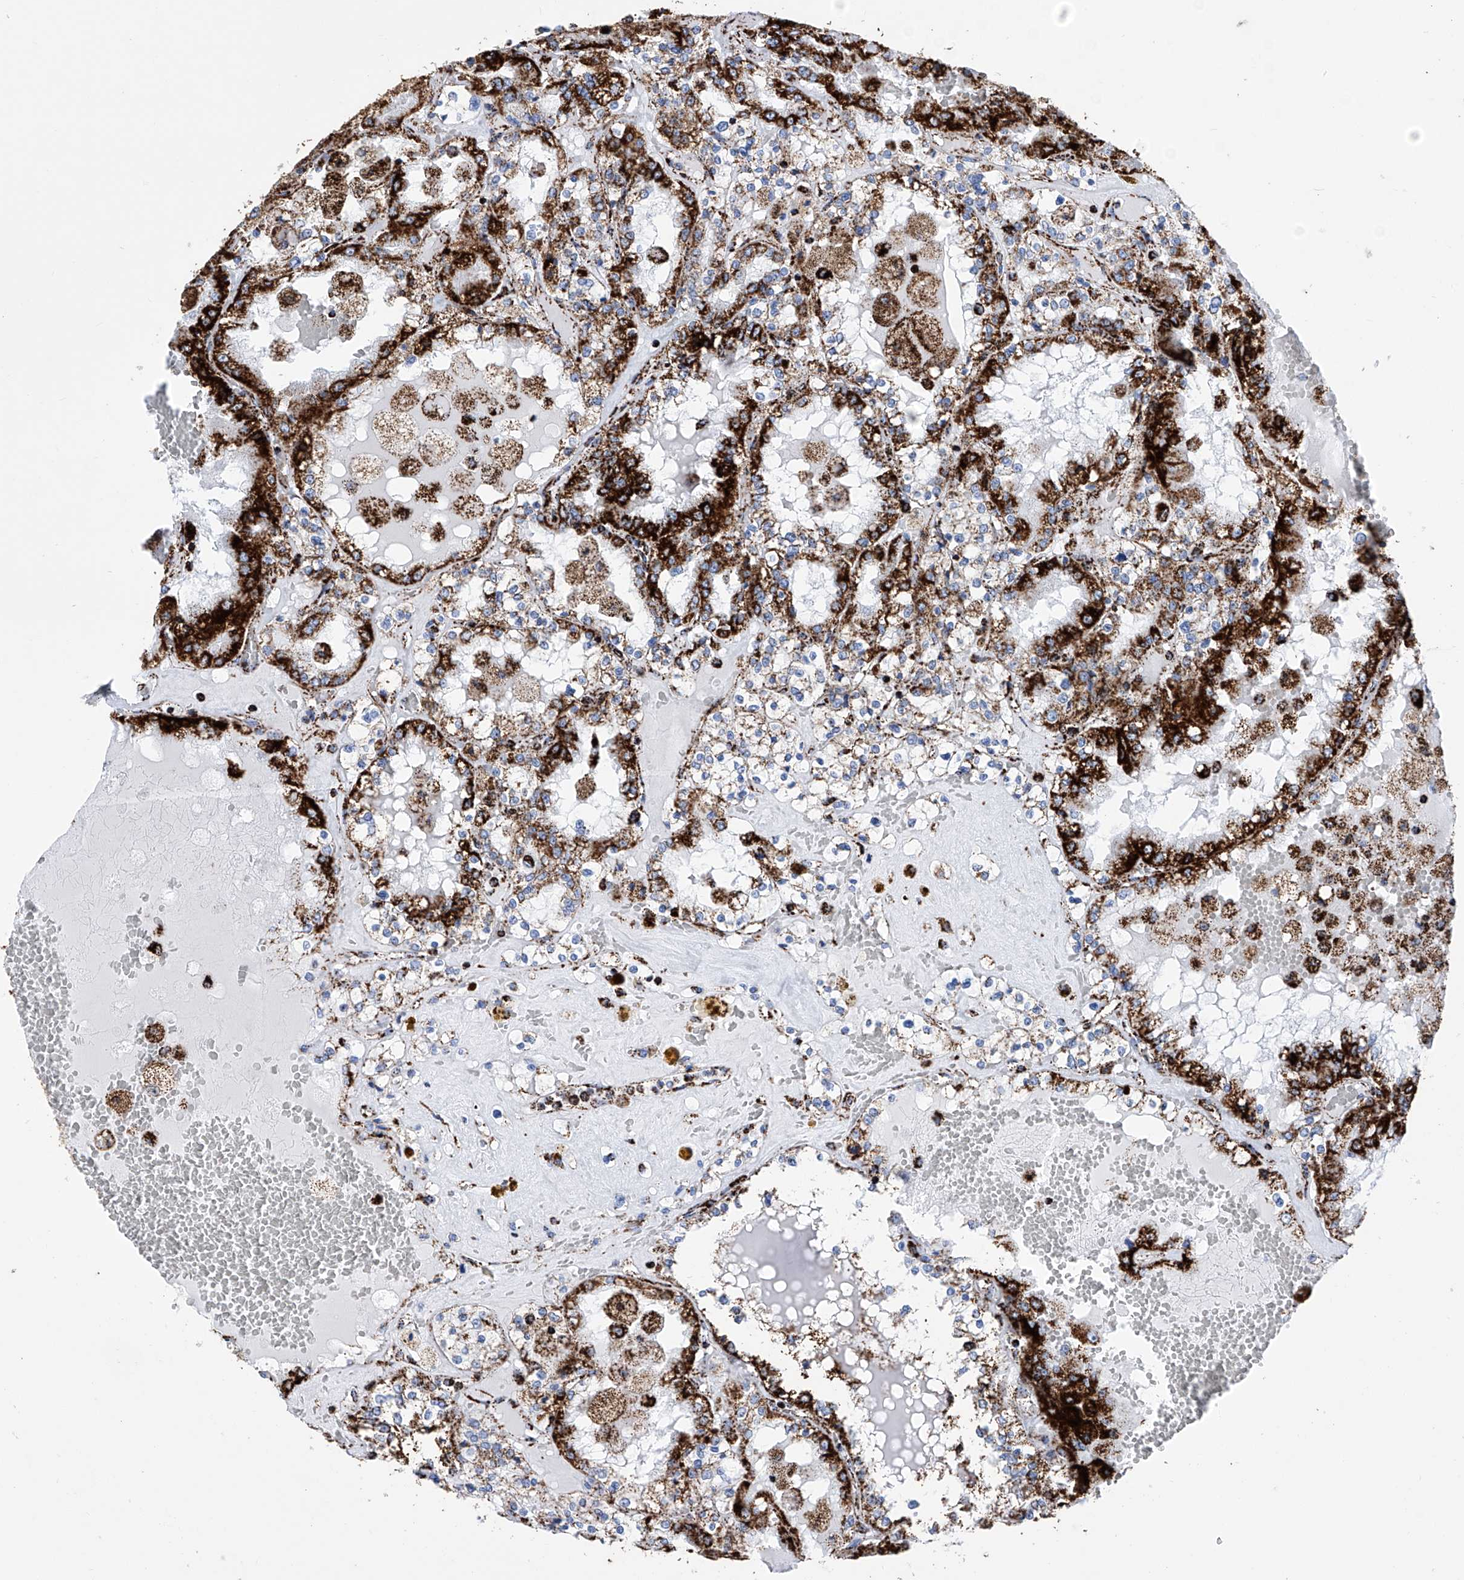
{"staining": {"intensity": "strong", "quantity": ">75%", "location": "cytoplasmic/membranous"}, "tissue": "renal cancer", "cell_type": "Tumor cells", "image_type": "cancer", "snomed": [{"axis": "morphology", "description": "Adenocarcinoma, NOS"}, {"axis": "topography", "description": "Kidney"}], "caption": "This histopathology image reveals immunohistochemistry staining of human renal cancer (adenocarcinoma), with high strong cytoplasmic/membranous positivity in about >75% of tumor cells.", "gene": "ATP5PF", "patient": {"sex": "female", "age": 56}}